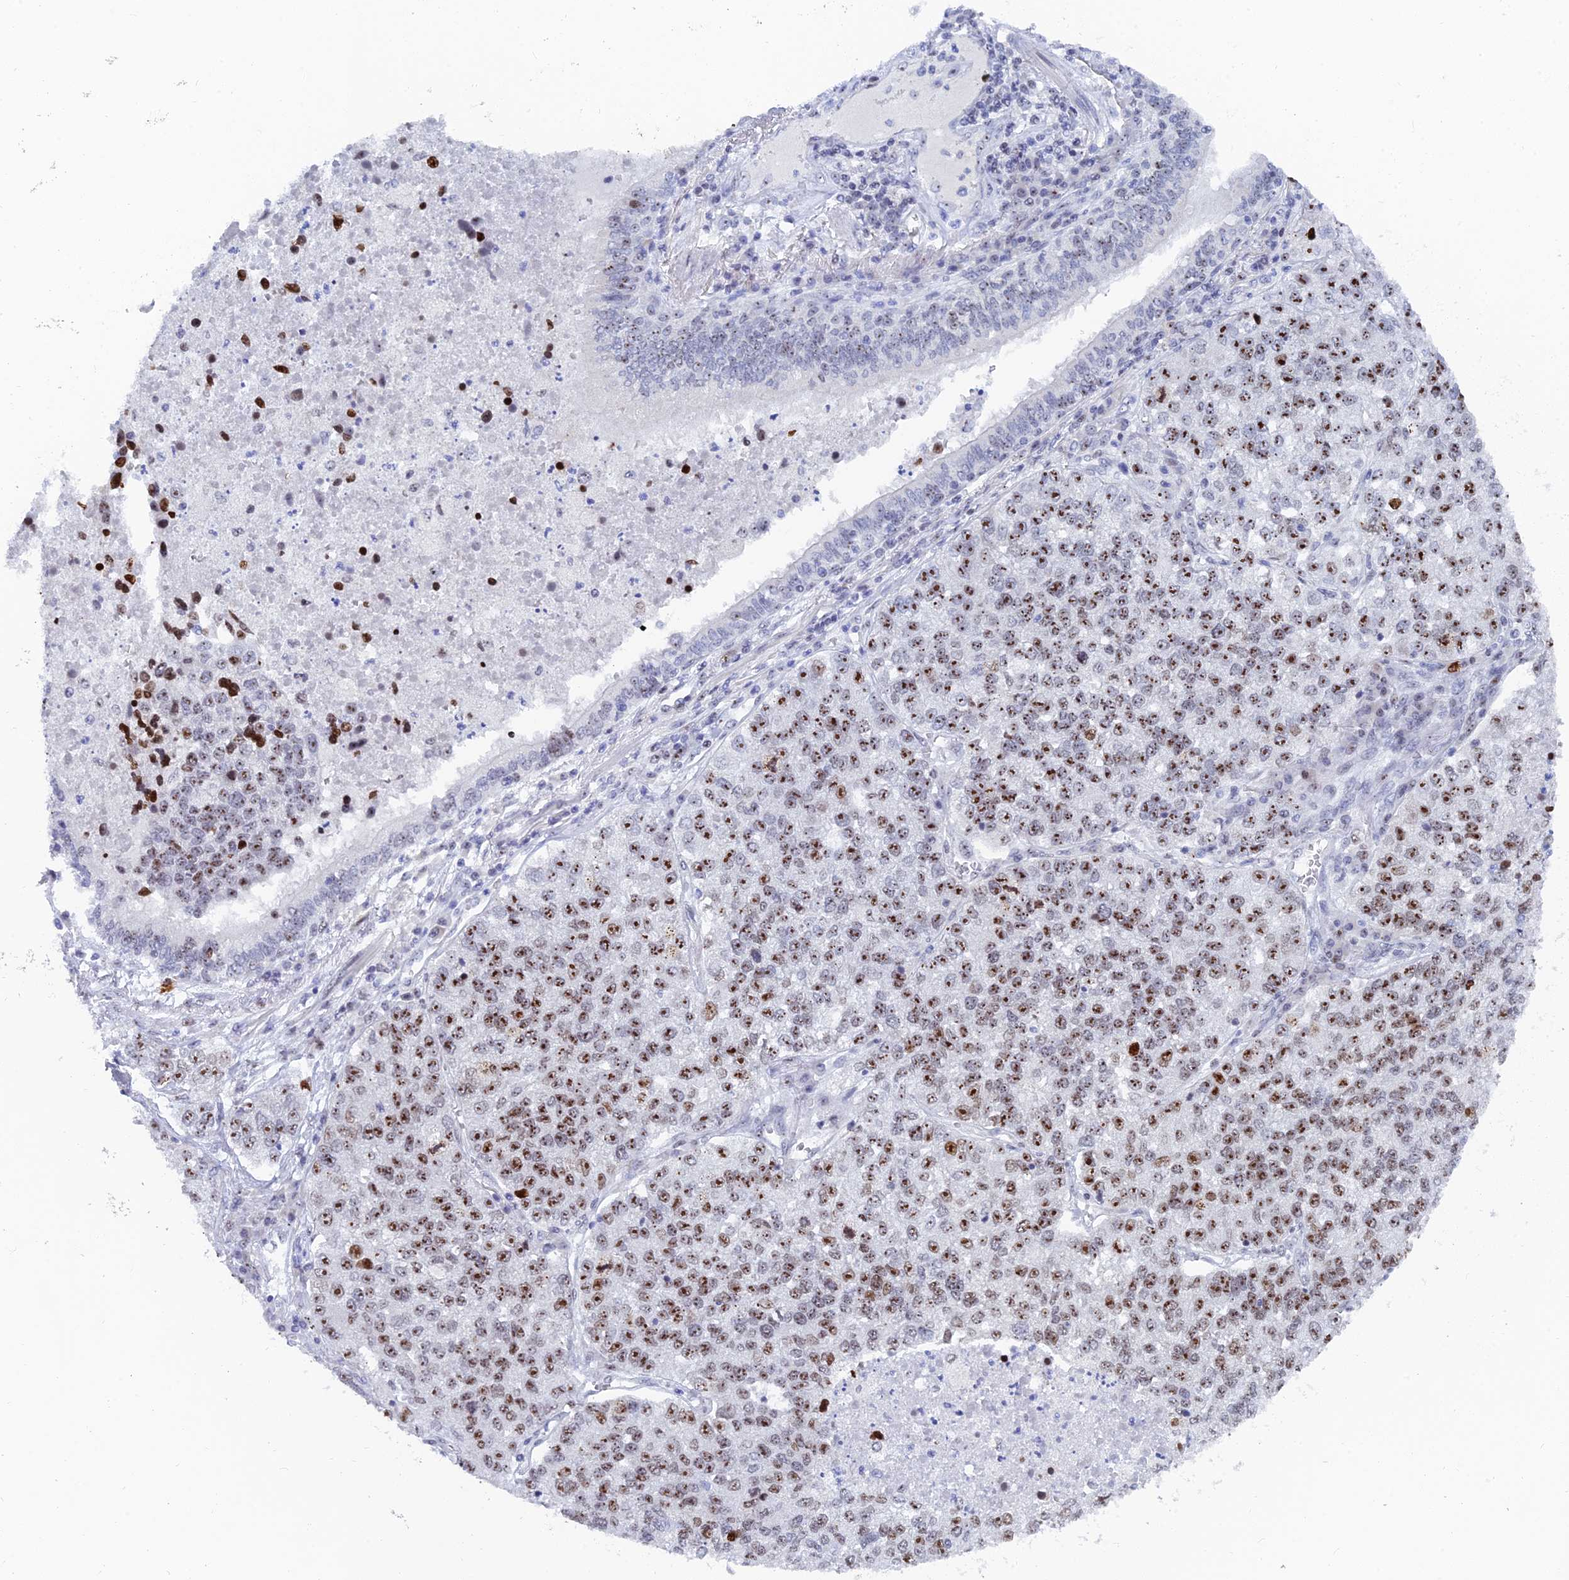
{"staining": {"intensity": "moderate", "quantity": ">75%", "location": "nuclear"}, "tissue": "lung cancer", "cell_type": "Tumor cells", "image_type": "cancer", "snomed": [{"axis": "morphology", "description": "Adenocarcinoma, NOS"}, {"axis": "topography", "description": "Lung"}], "caption": "IHC (DAB) staining of lung cancer (adenocarcinoma) exhibits moderate nuclear protein positivity in about >75% of tumor cells.", "gene": "RSL1D1", "patient": {"sex": "male", "age": 49}}